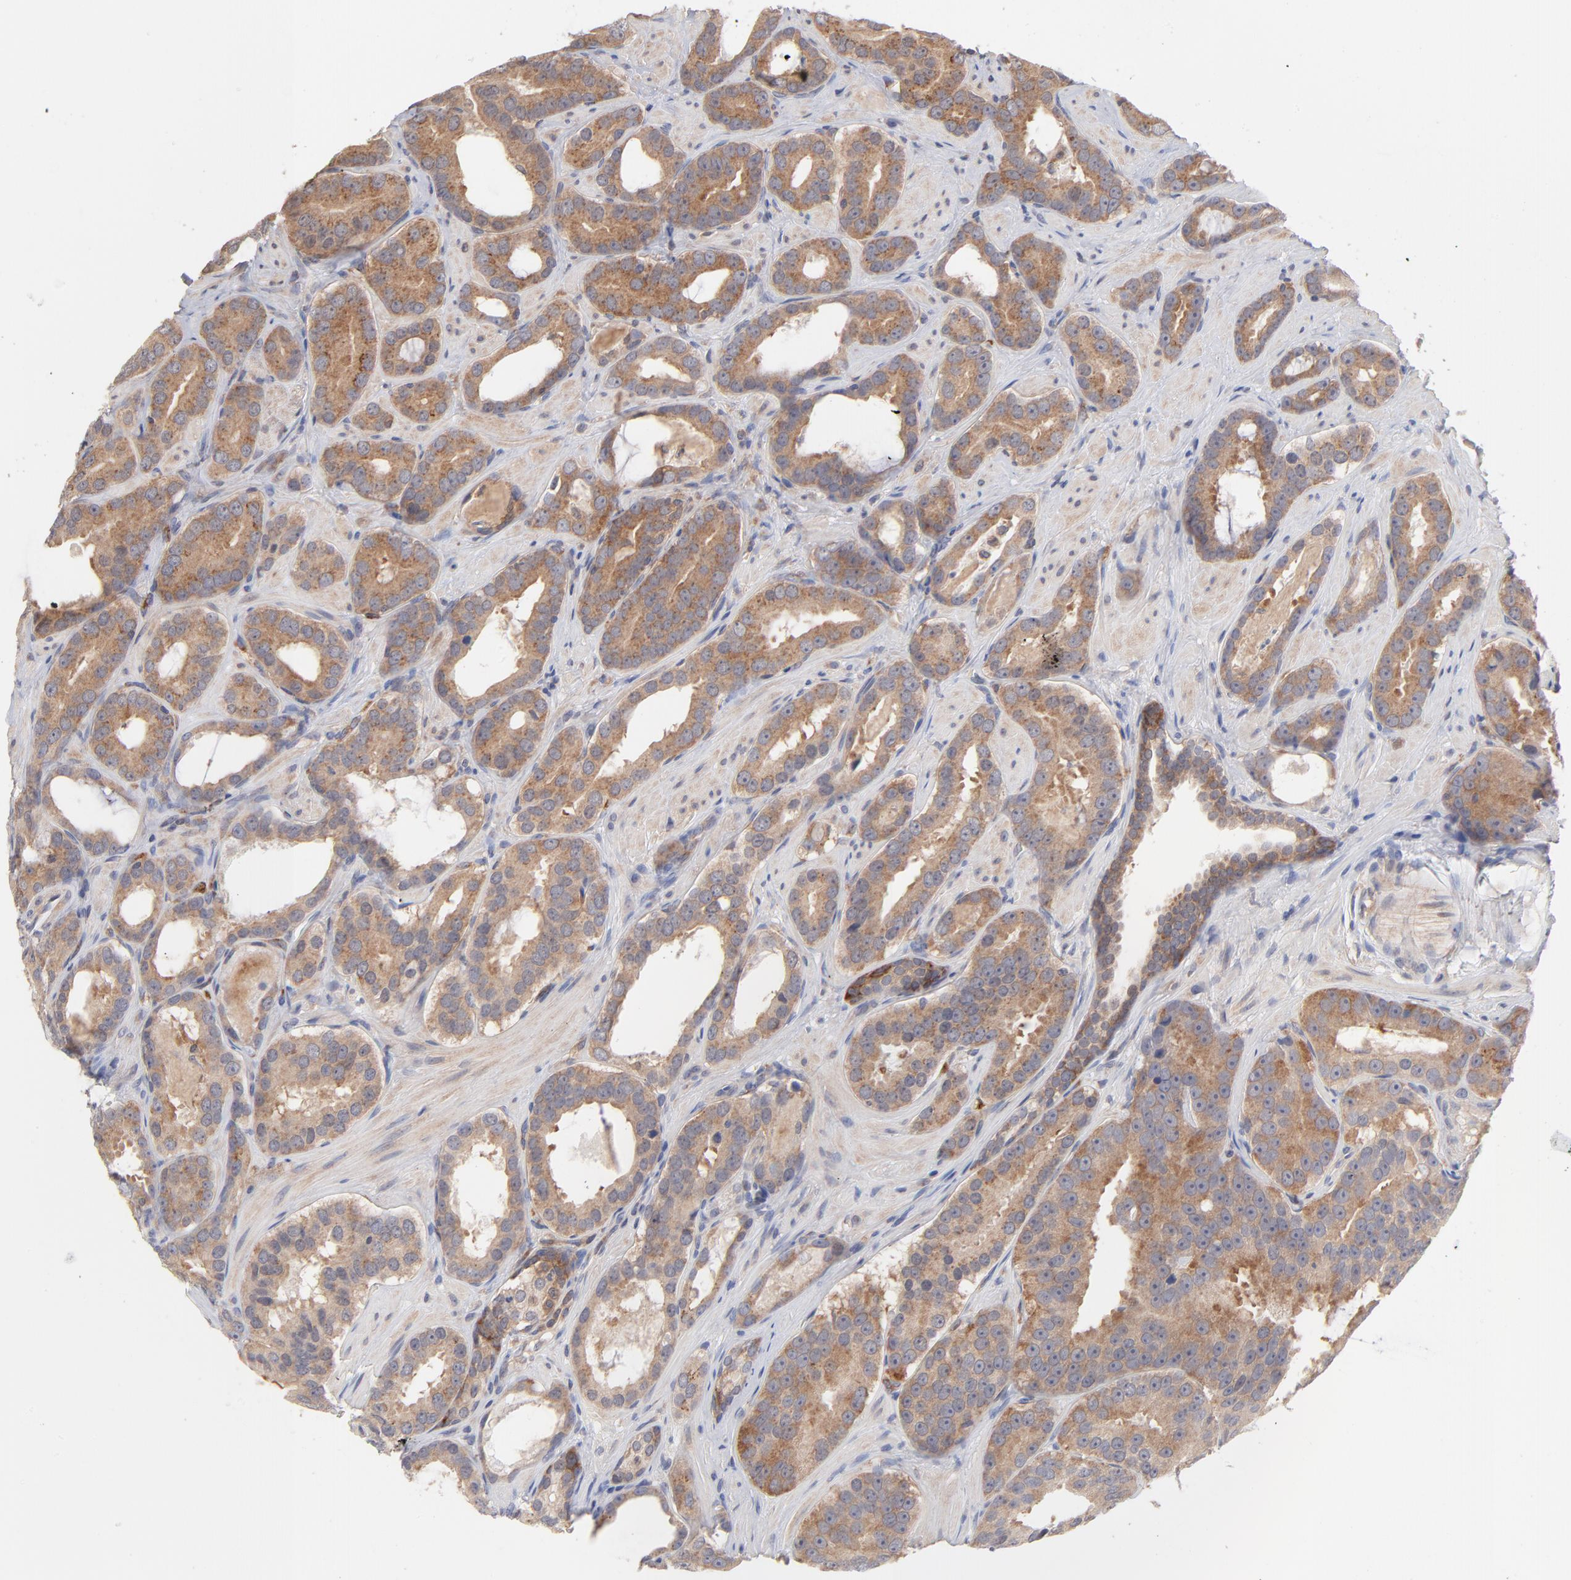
{"staining": {"intensity": "moderate", "quantity": ">75%", "location": "cytoplasmic/membranous"}, "tissue": "prostate cancer", "cell_type": "Tumor cells", "image_type": "cancer", "snomed": [{"axis": "morphology", "description": "Adenocarcinoma, Low grade"}, {"axis": "topography", "description": "Prostate"}], "caption": "A medium amount of moderate cytoplasmic/membranous expression is identified in approximately >75% of tumor cells in prostate cancer (low-grade adenocarcinoma) tissue. Nuclei are stained in blue.", "gene": "IVNS1ABP", "patient": {"sex": "male", "age": 59}}